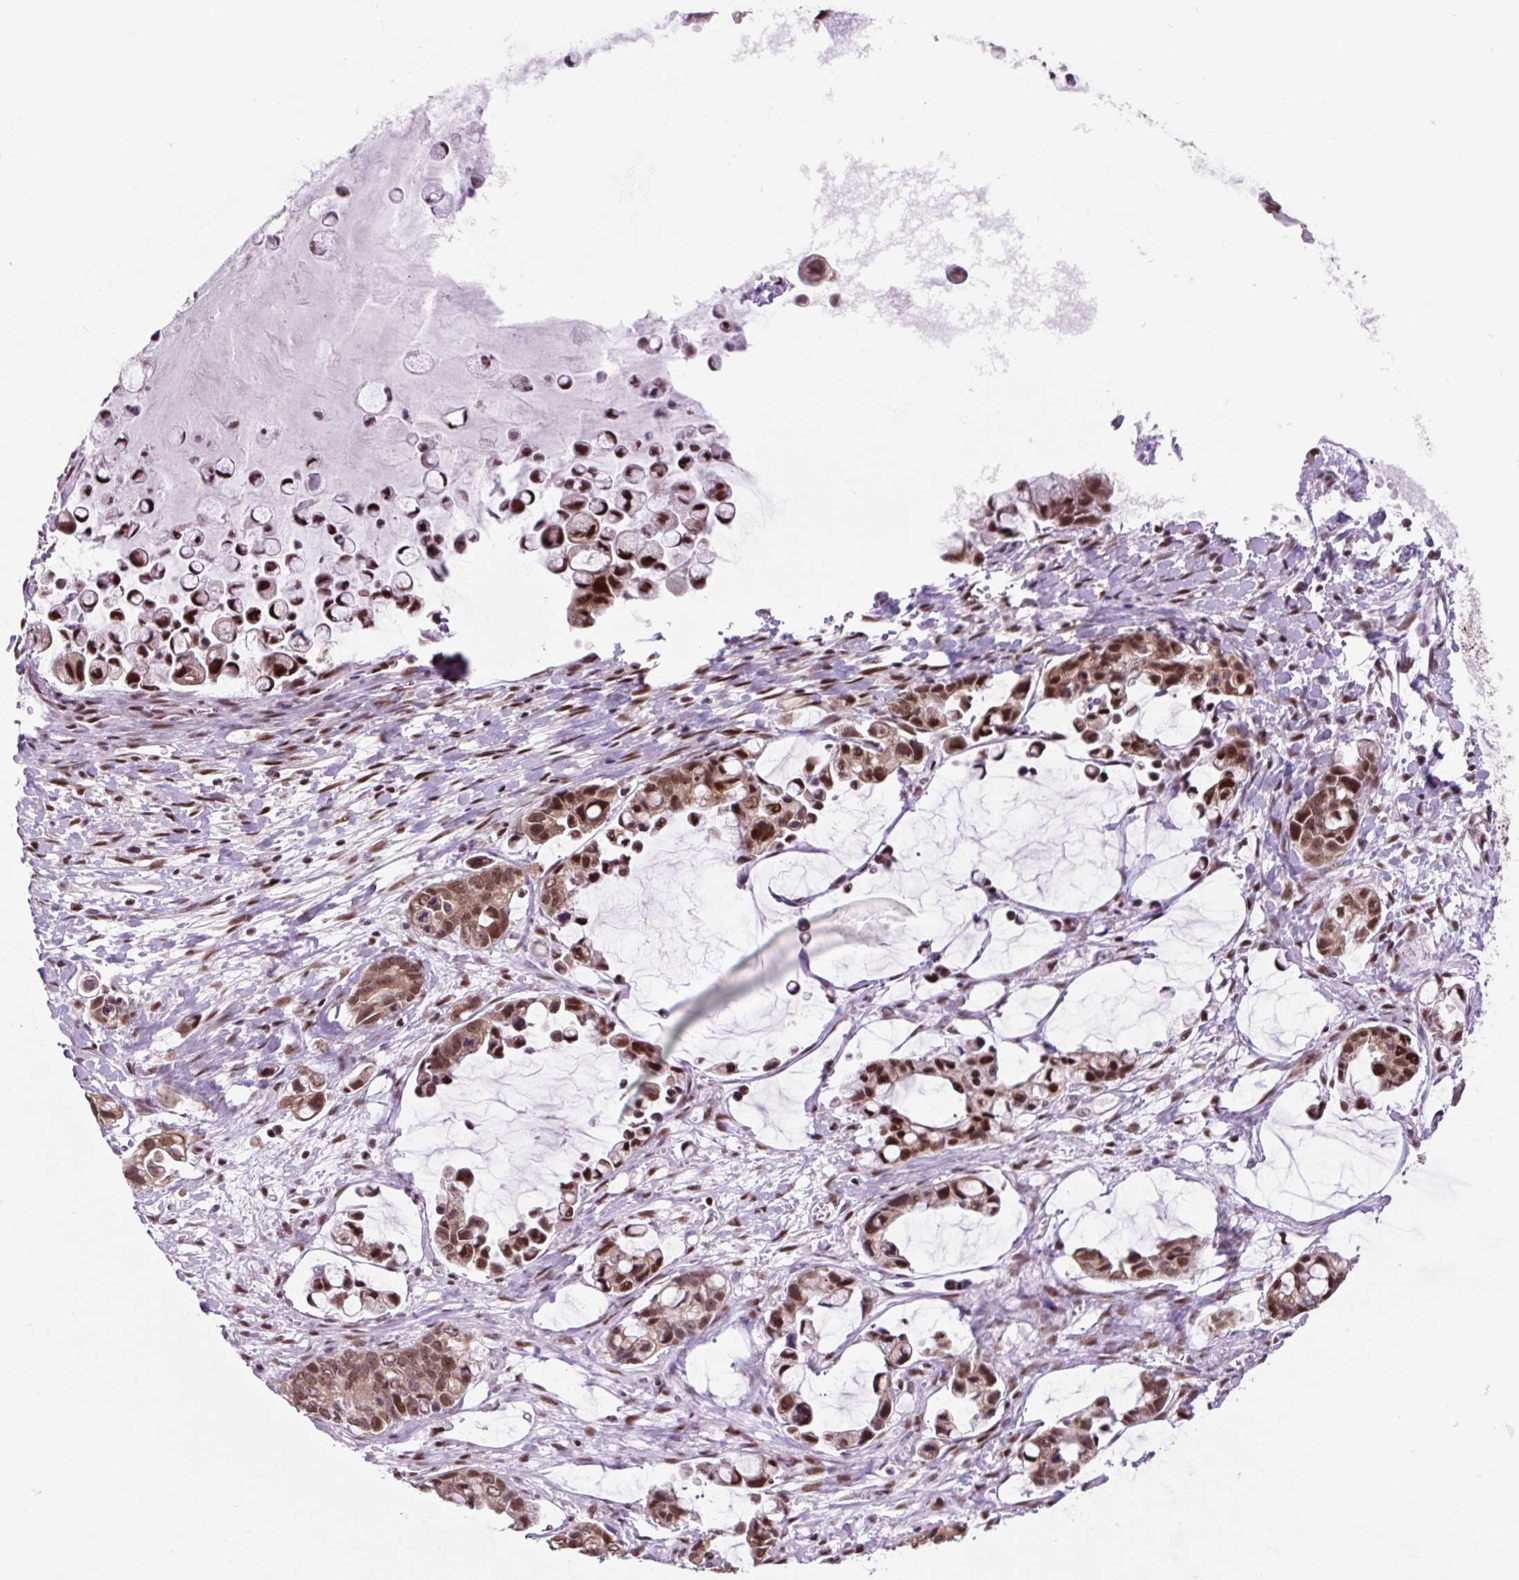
{"staining": {"intensity": "strong", "quantity": ">75%", "location": "nuclear"}, "tissue": "ovarian cancer", "cell_type": "Tumor cells", "image_type": "cancer", "snomed": [{"axis": "morphology", "description": "Cystadenocarcinoma, mucinous, NOS"}, {"axis": "topography", "description": "Ovary"}], "caption": "This photomicrograph reveals immunohistochemistry (IHC) staining of mucinous cystadenocarcinoma (ovarian), with high strong nuclear staining in approximately >75% of tumor cells.", "gene": "TAF1A", "patient": {"sex": "female", "age": 63}}